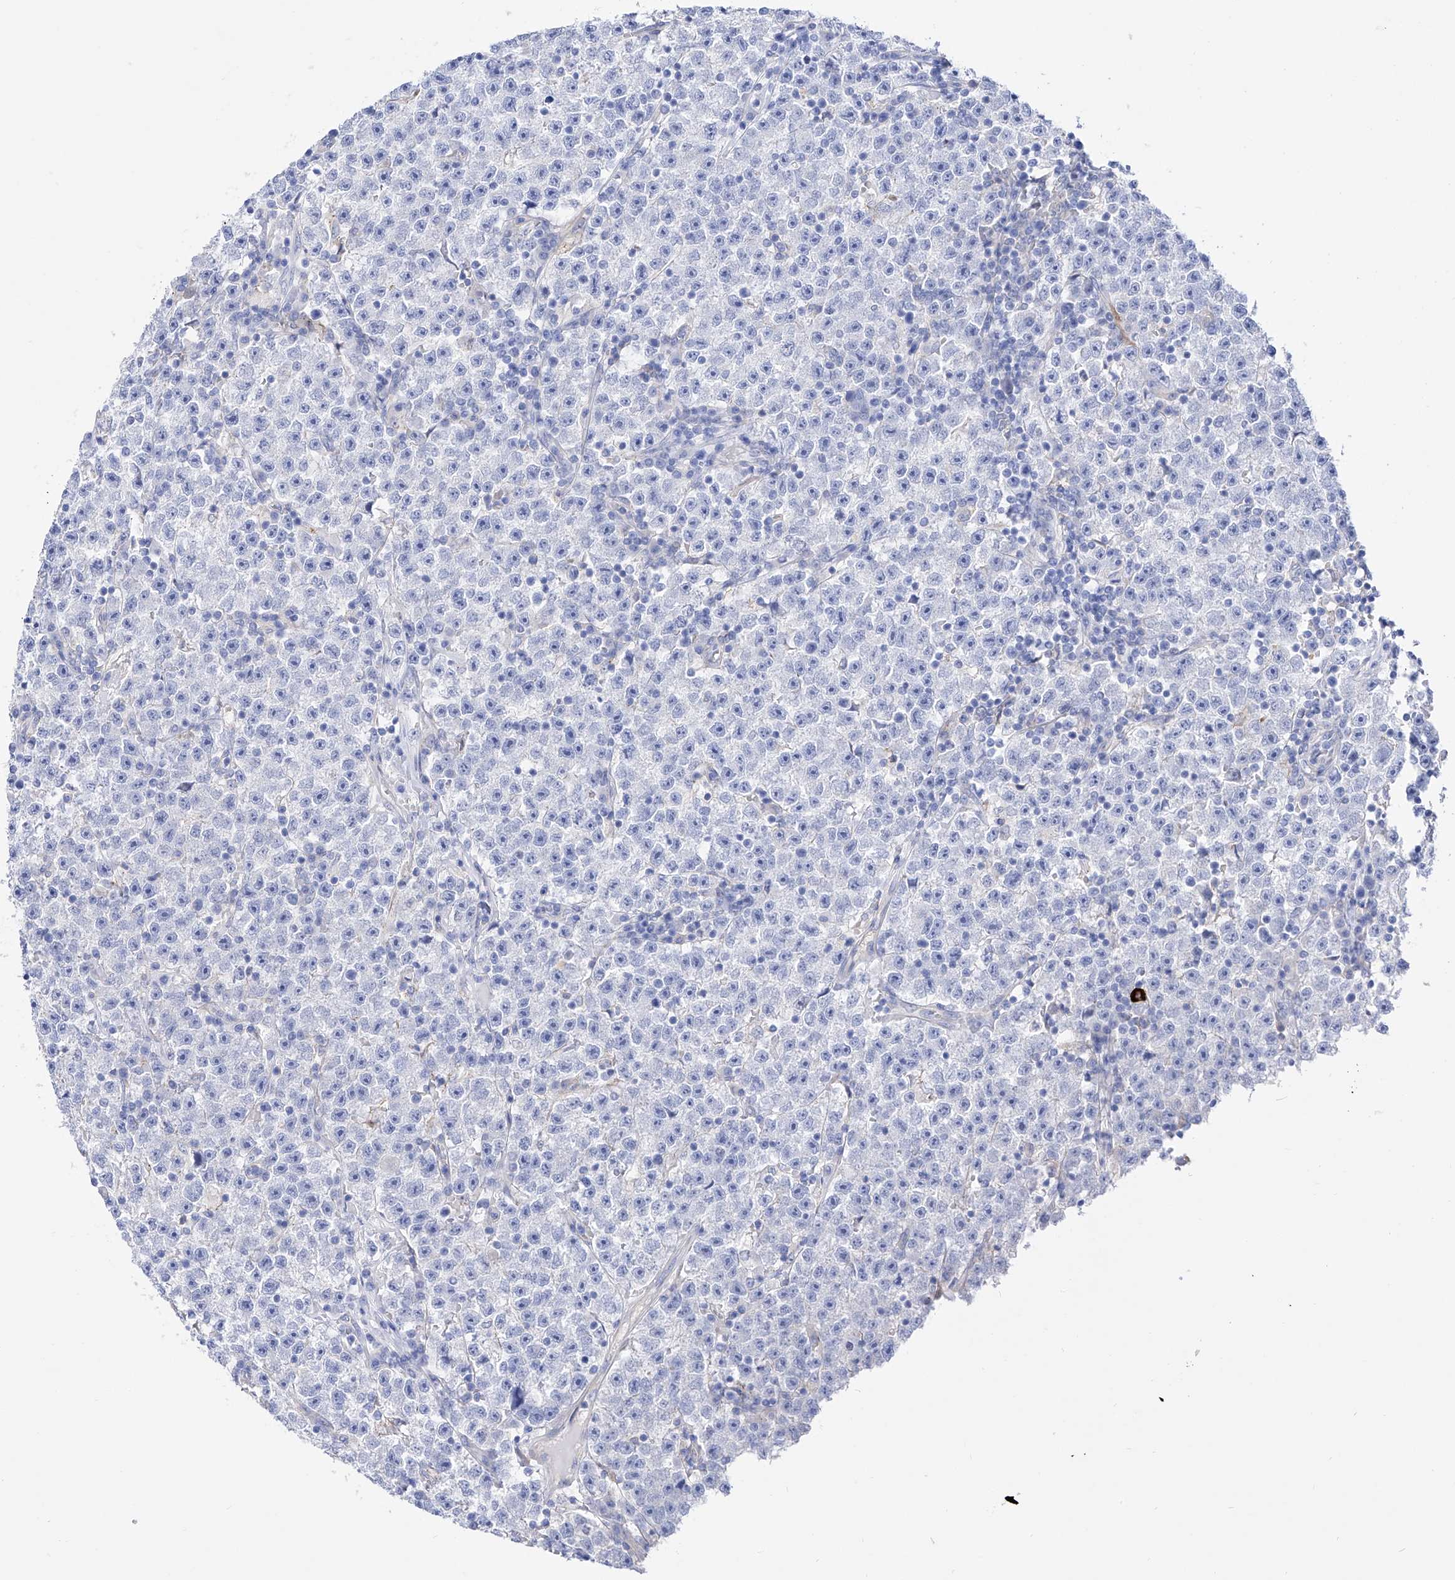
{"staining": {"intensity": "negative", "quantity": "none", "location": "none"}, "tissue": "testis cancer", "cell_type": "Tumor cells", "image_type": "cancer", "snomed": [{"axis": "morphology", "description": "Seminoma, NOS"}, {"axis": "topography", "description": "Testis"}], "caption": "IHC image of neoplastic tissue: seminoma (testis) stained with DAB (3,3'-diaminobenzidine) shows no significant protein expression in tumor cells. Brightfield microscopy of immunohistochemistry stained with DAB (brown) and hematoxylin (blue), captured at high magnification.", "gene": "ZNF653", "patient": {"sex": "male", "age": 22}}